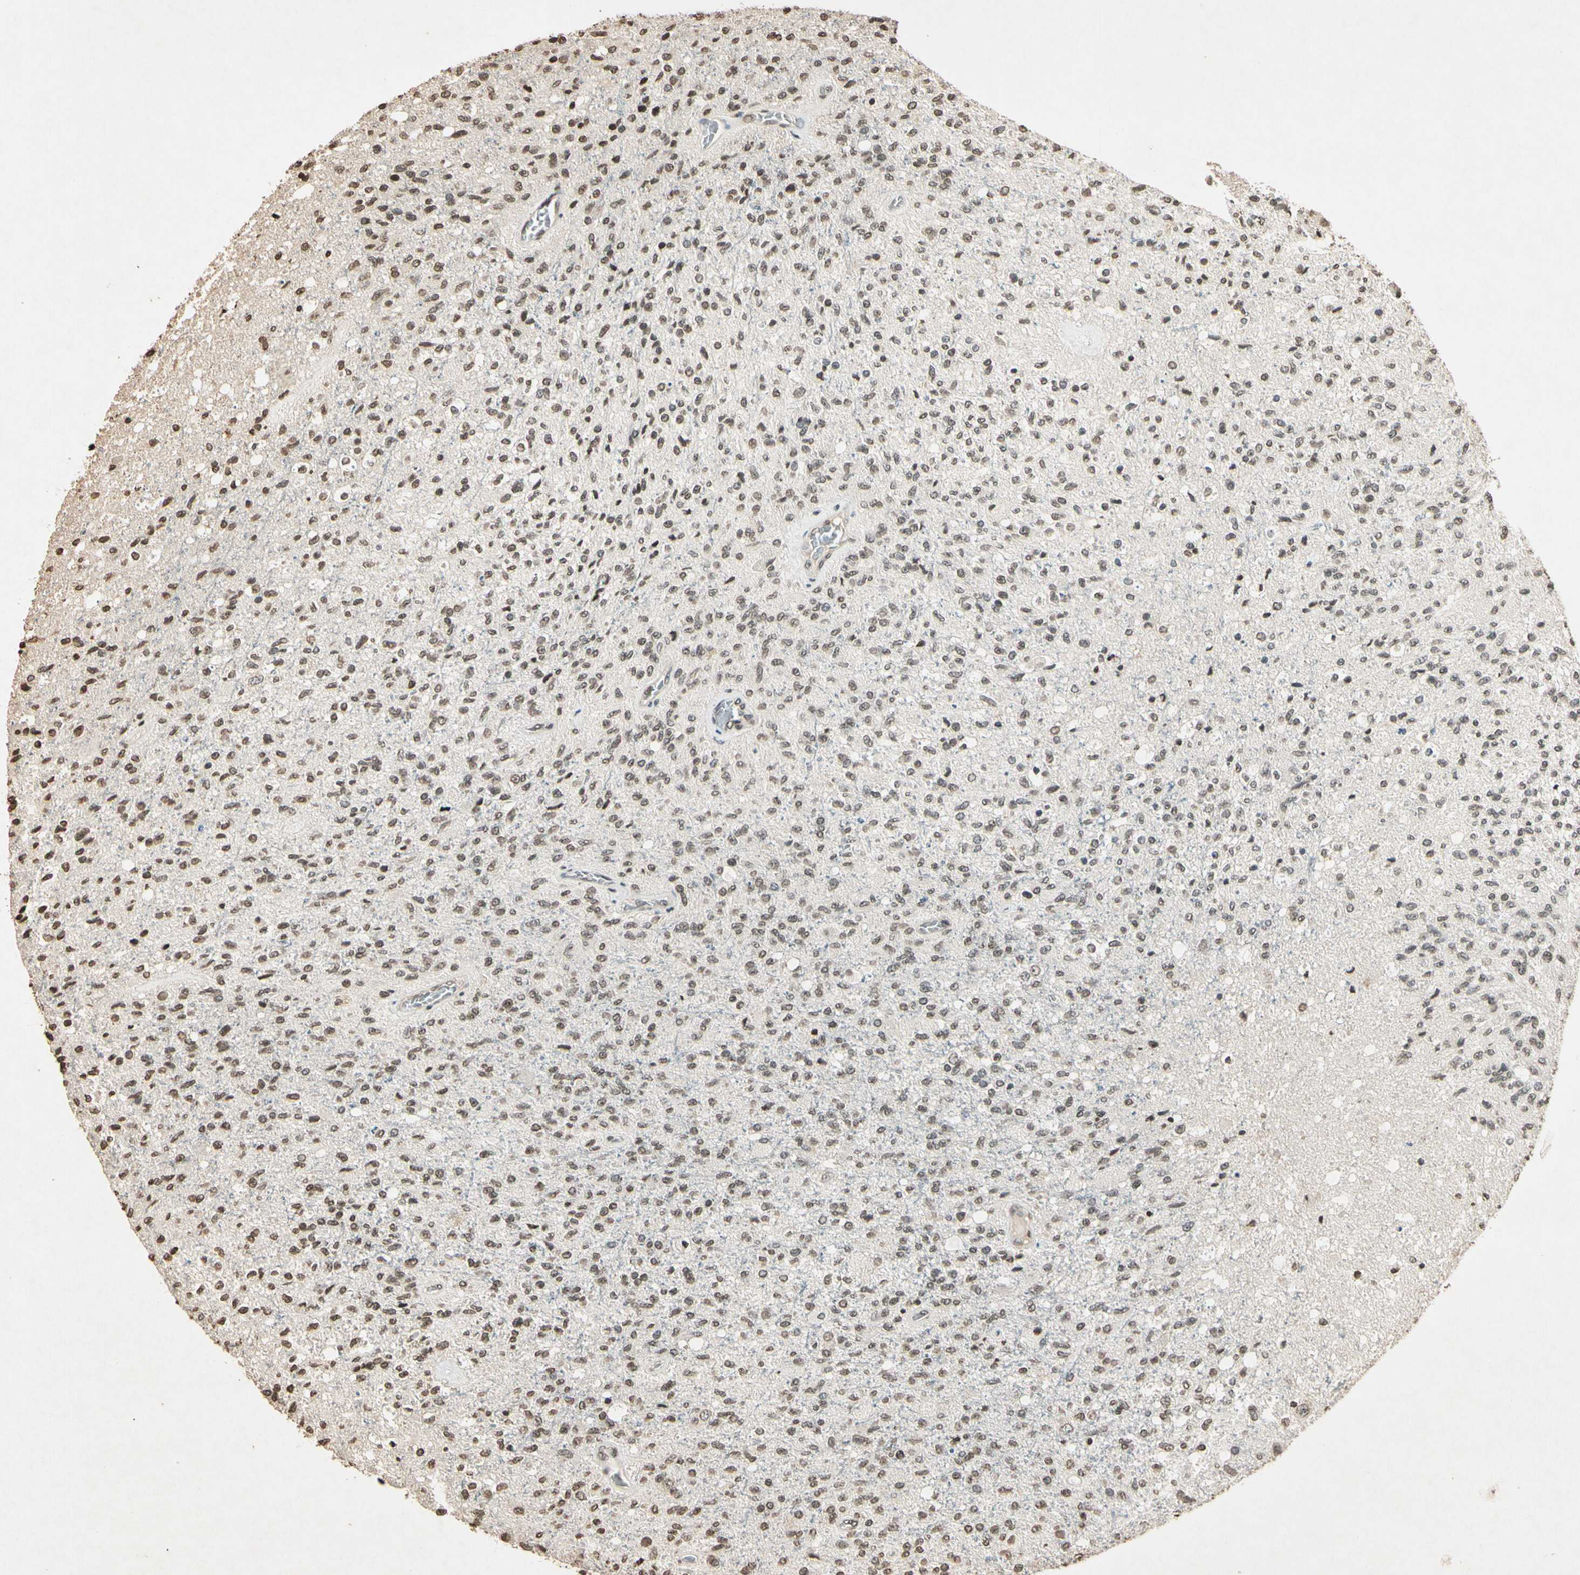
{"staining": {"intensity": "weak", "quantity": "25%-75%", "location": "nuclear"}, "tissue": "glioma", "cell_type": "Tumor cells", "image_type": "cancer", "snomed": [{"axis": "morphology", "description": "Normal tissue, NOS"}, {"axis": "morphology", "description": "Glioma, malignant, High grade"}, {"axis": "topography", "description": "Cerebral cortex"}], "caption": "A micrograph showing weak nuclear positivity in approximately 25%-75% of tumor cells in glioma, as visualized by brown immunohistochemical staining.", "gene": "TOP1", "patient": {"sex": "male", "age": 77}}